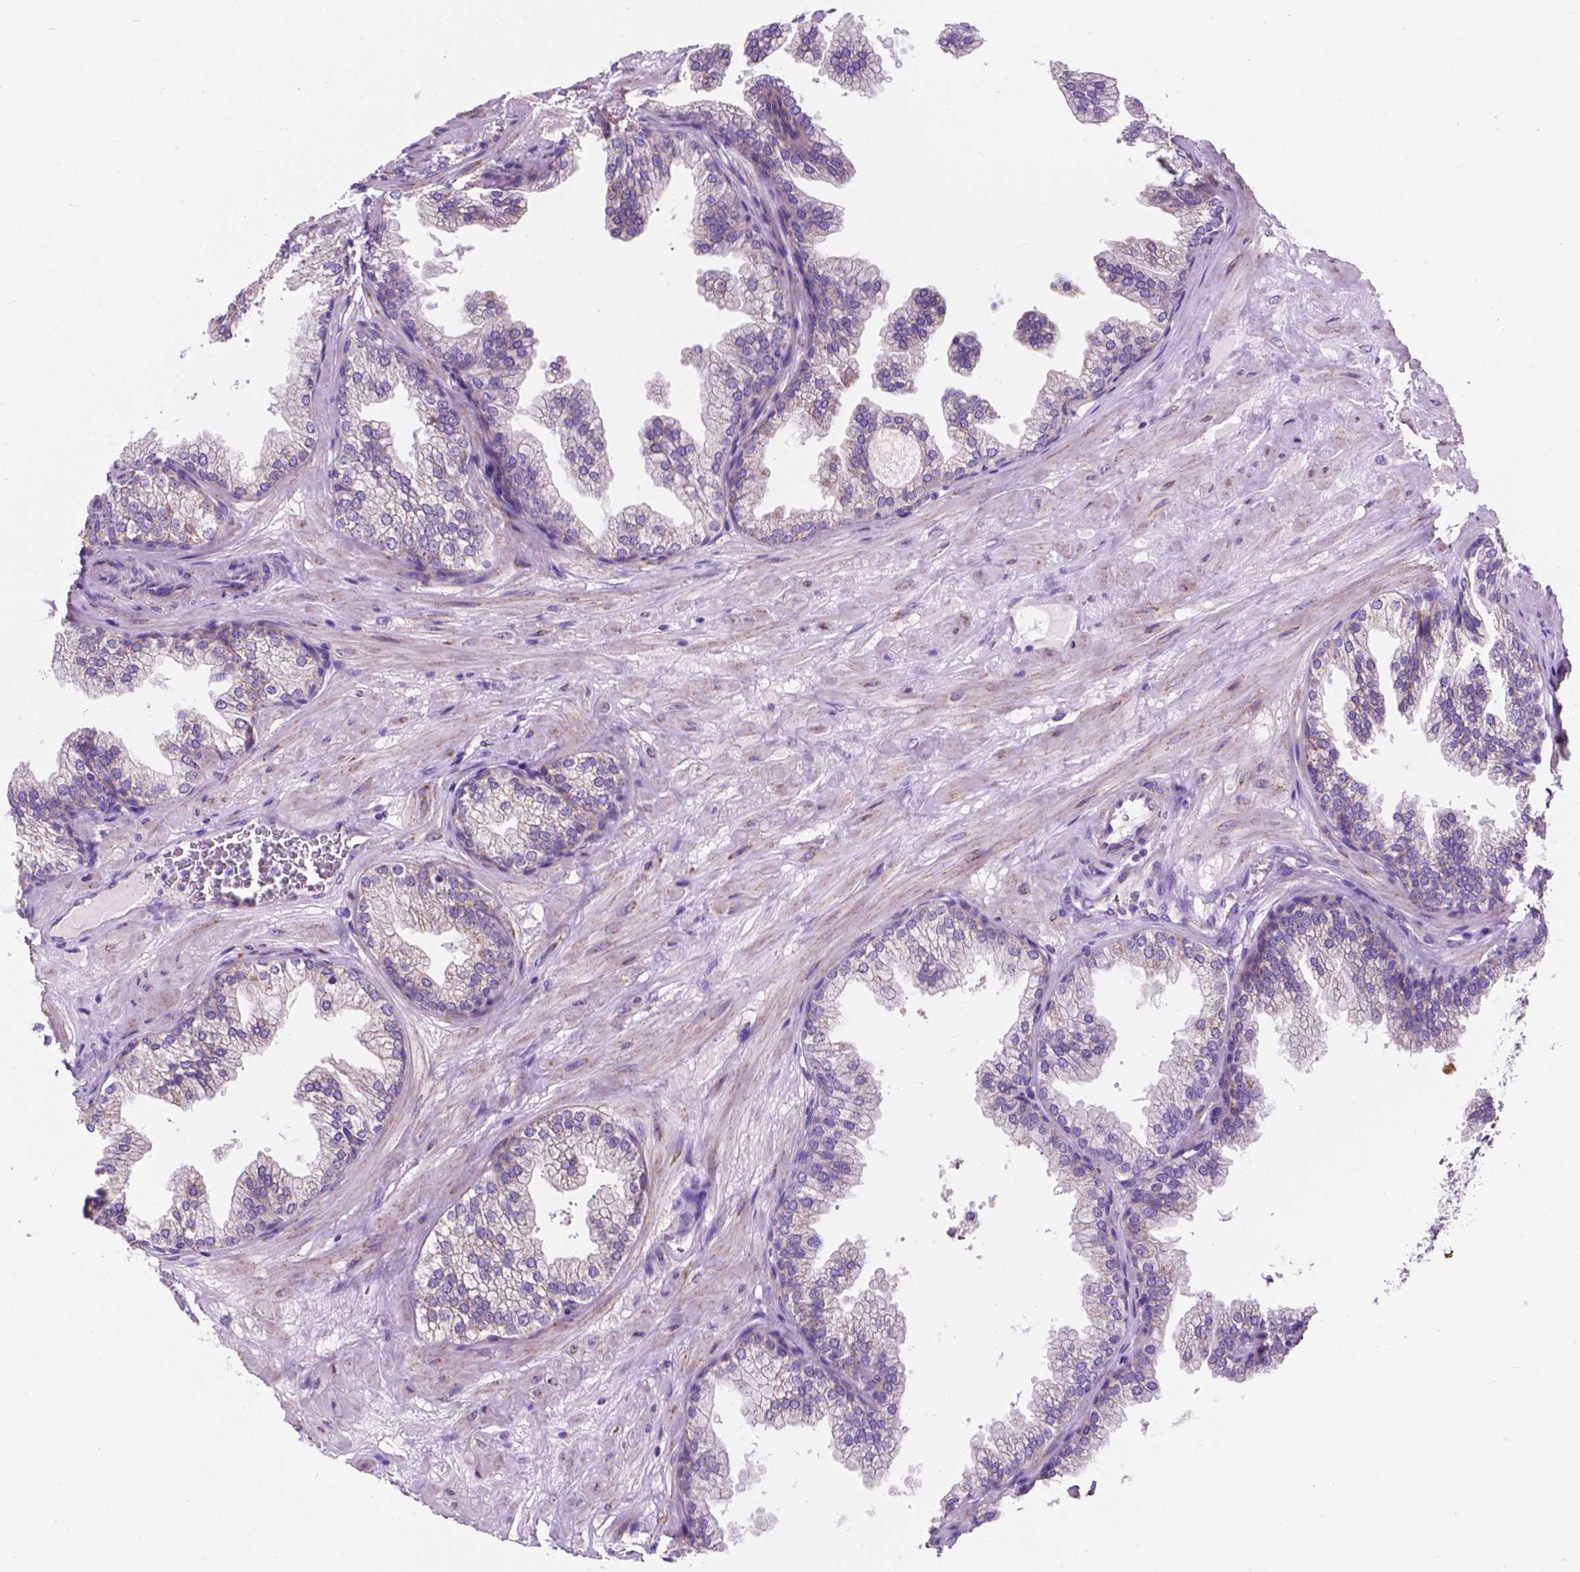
{"staining": {"intensity": "weak", "quantity": "<25%", "location": "cytoplasmic/membranous"}, "tissue": "prostate", "cell_type": "Glandular cells", "image_type": "normal", "snomed": [{"axis": "morphology", "description": "Normal tissue, NOS"}, {"axis": "topography", "description": "Prostate"}], "caption": "IHC micrograph of benign prostate: prostate stained with DAB (3,3'-diaminobenzidine) displays no significant protein expression in glandular cells. (IHC, brightfield microscopy, high magnification).", "gene": "TRPV5", "patient": {"sex": "male", "age": 37}}